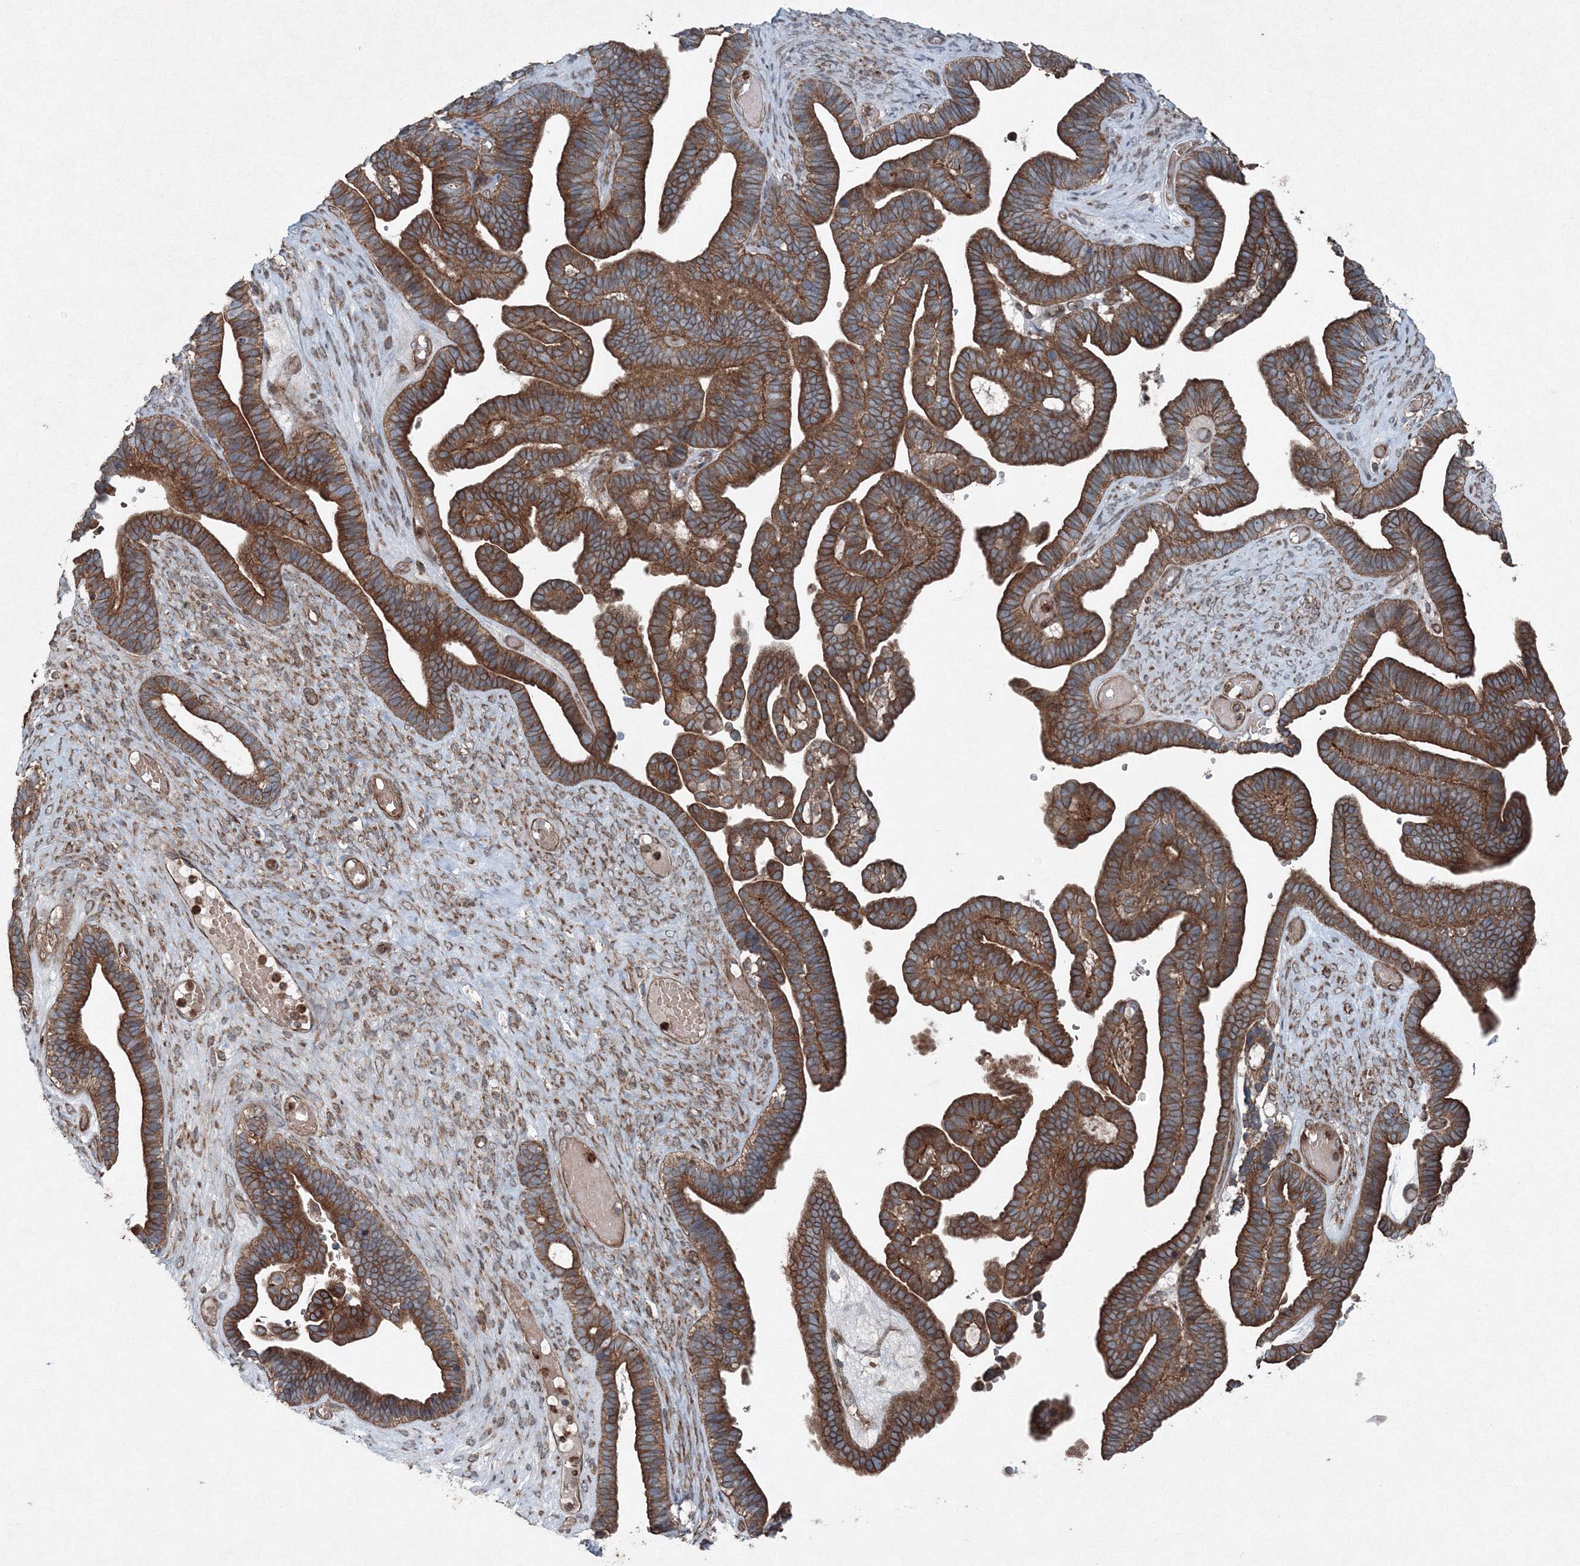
{"staining": {"intensity": "strong", "quantity": ">75%", "location": "cytoplasmic/membranous"}, "tissue": "ovarian cancer", "cell_type": "Tumor cells", "image_type": "cancer", "snomed": [{"axis": "morphology", "description": "Cystadenocarcinoma, serous, NOS"}, {"axis": "topography", "description": "Ovary"}], "caption": "This is an image of IHC staining of ovarian cancer (serous cystadenocarcinoma), which shows strong staining in the cytoplasmic/membranous of tumor cells.", "gene": "COPS7B", "patient": {"sex": "female", "age": 56}}